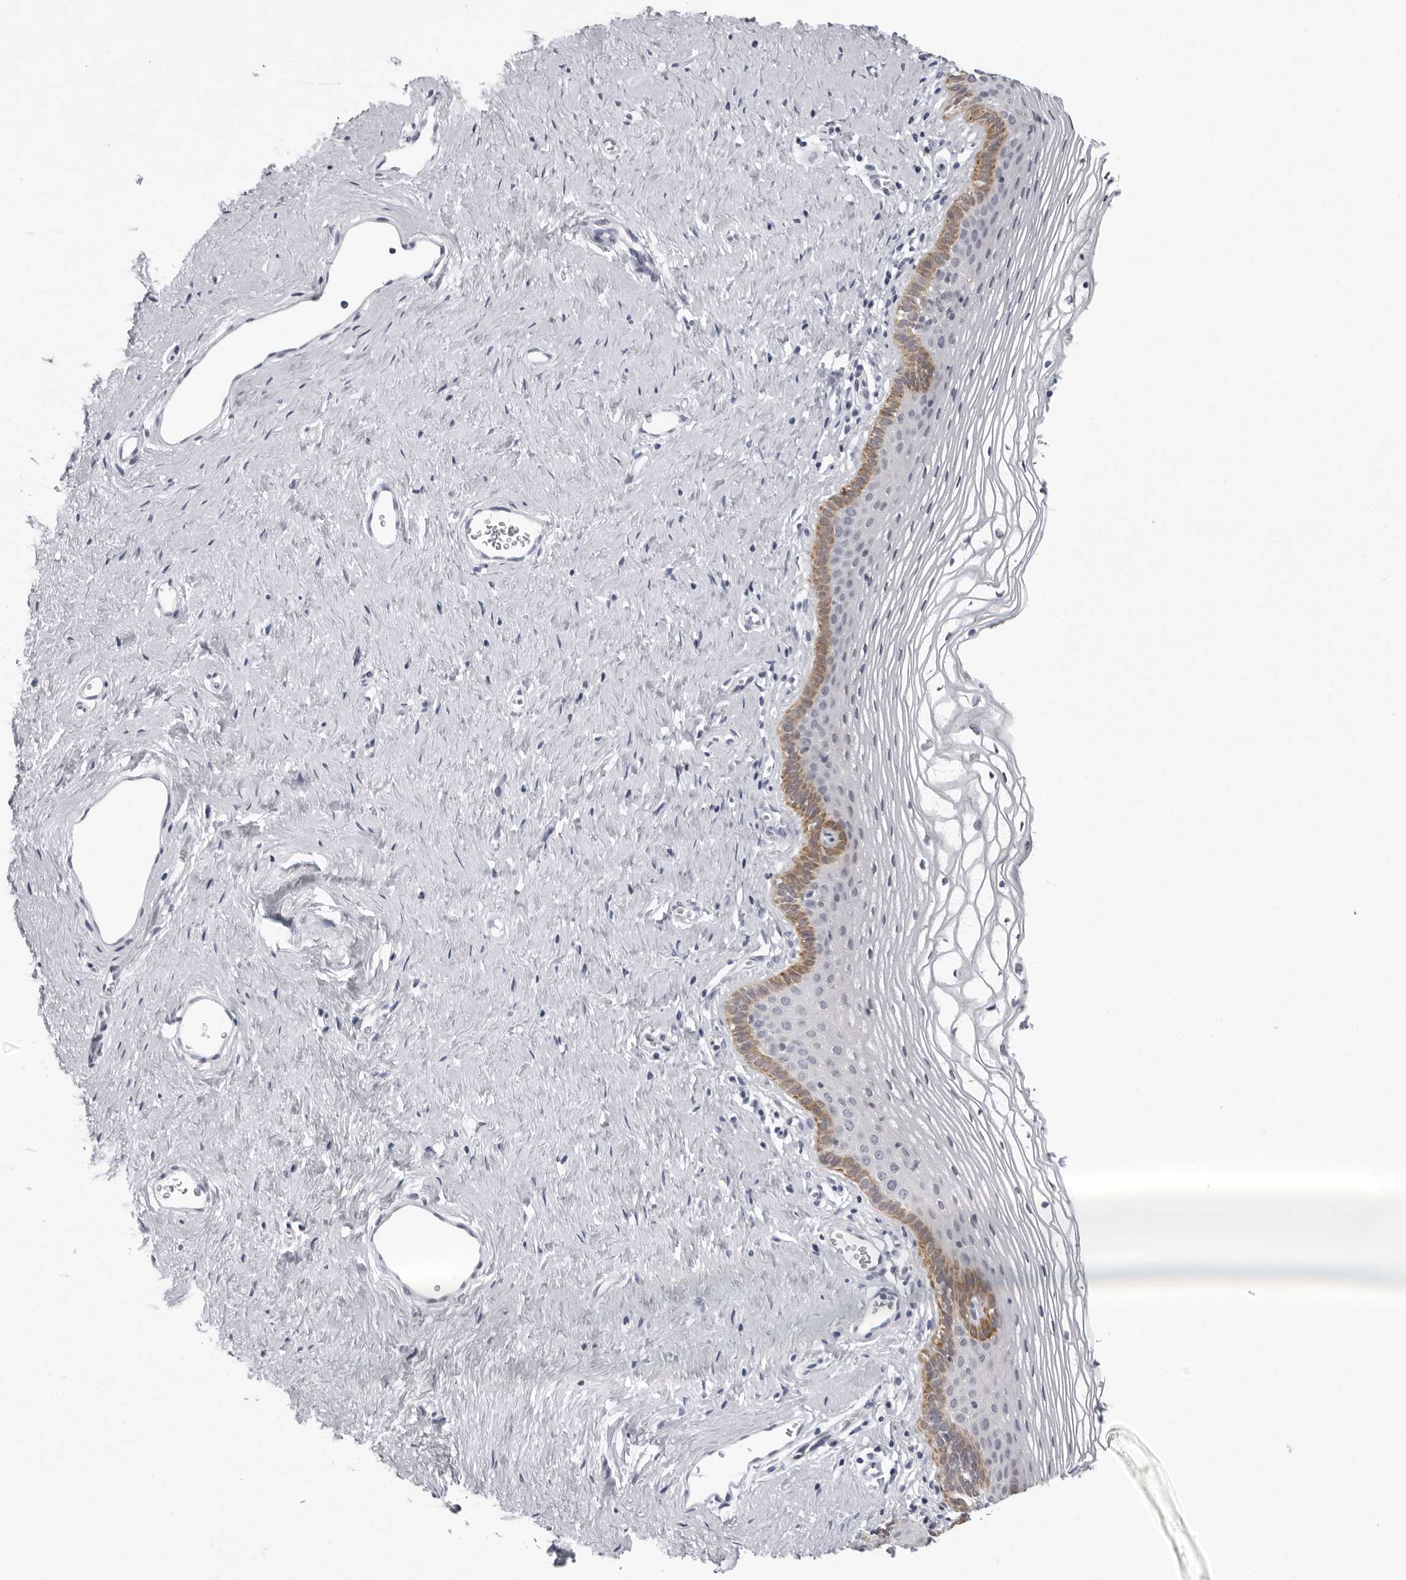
{"staining": {"intensity": "moderate", "quantity": "<25%", "location": "cytoplasmic/membranous"}, "tissue": "vagina", "cell_type": "Squamous epithelial cells", "image_type": "normal", "snomed": [{"axis": "morphology", "description": "Normal tissue, NOS"}, {"axis": "topography", "description": "Vagina"}], "caption": "The micrograph reveals staining of benign vagina, revealing moderate cytoplasmic/membranous protein positivity (brown color) within squamous epithelial cells. (Brightfield microscopy of DAB IHC at high magnification).", "gene": "CCDC28B", "patient": {"sex": "female", "age": 32}}